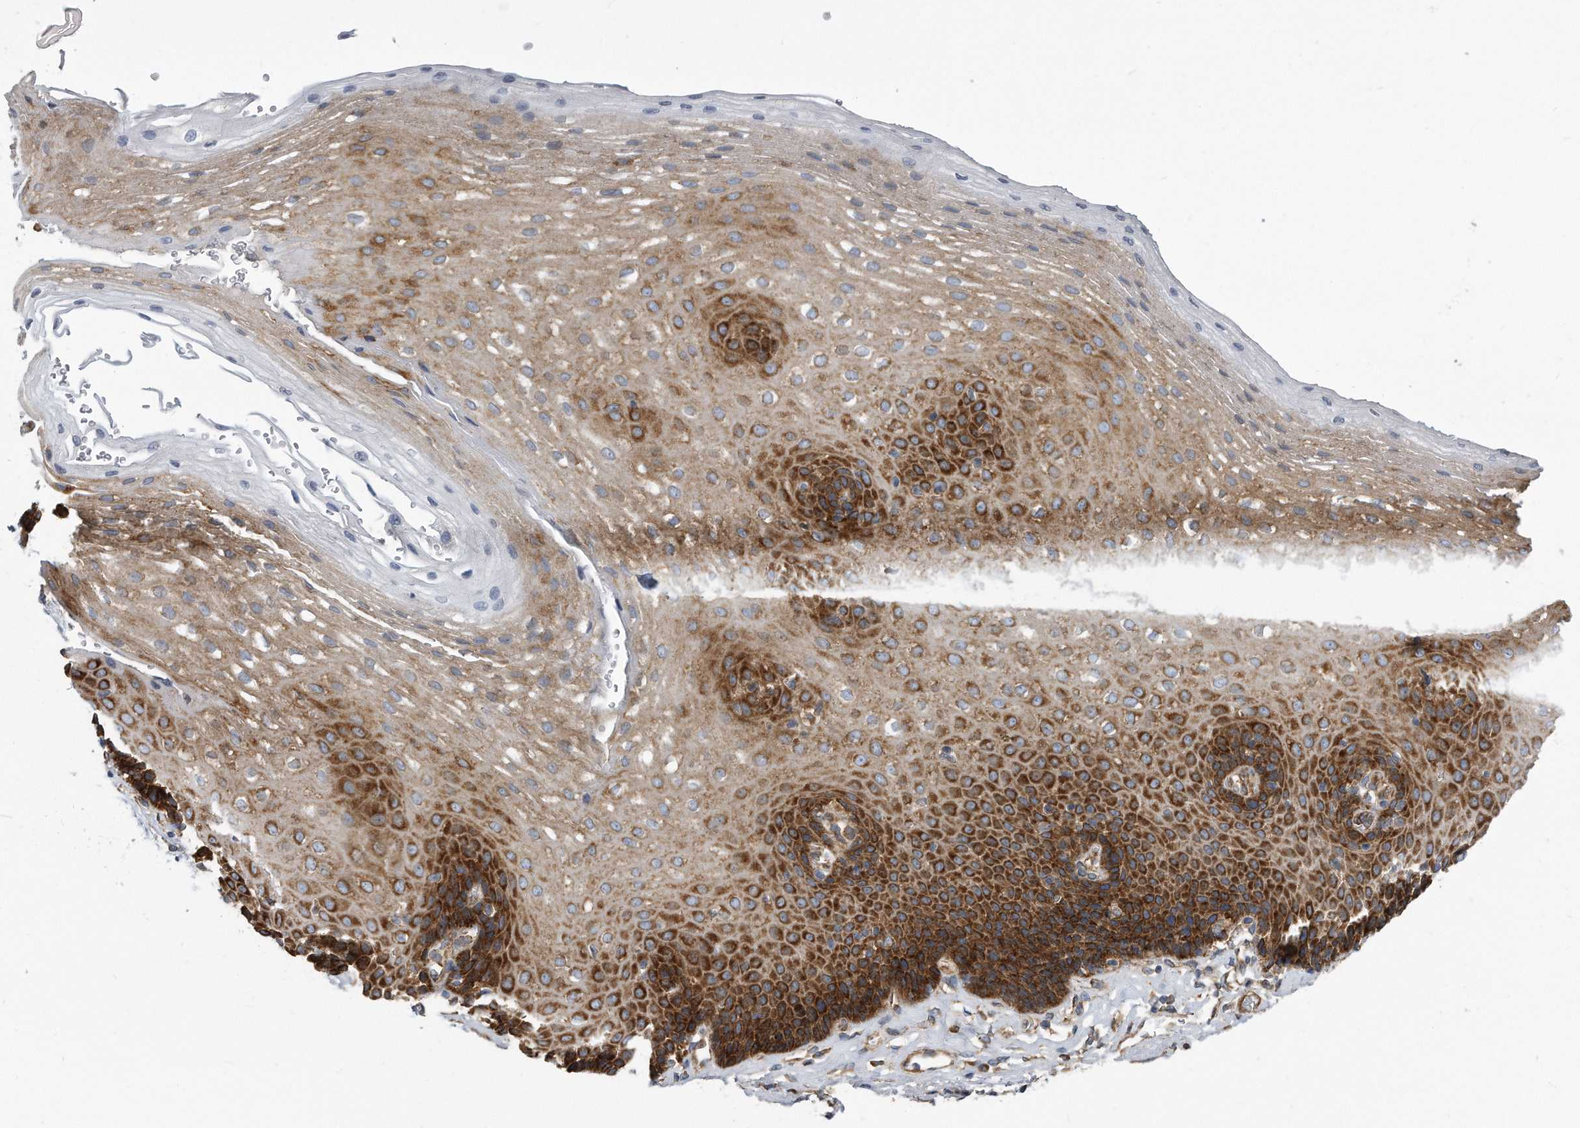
{"staining": {"intensity": "strong", "quantity": ">75%", "location": "cytoplasmic/membranous"}, "tissue": "esophagus", "cell_type": "Squamous epithelial cells", "image_type": "normal", "snomed": [{"axis": "morphology", "description": "Normal tissue, NOS"}, {"axis": "topography", "description": "Esophagus"}], "caption": "Benign esophagus reveals strong cytoplasmic/membranous expression in approximately >75% of squamous epithelial cells, visualized by immunohistochemistry. The protein is stained brown, and the nuclei are stained in blue (DAB IHC with brightfield microscopy, high magnification).", "gene": "EIF2B4", "patient": {"sex": "female", "age": 66}}